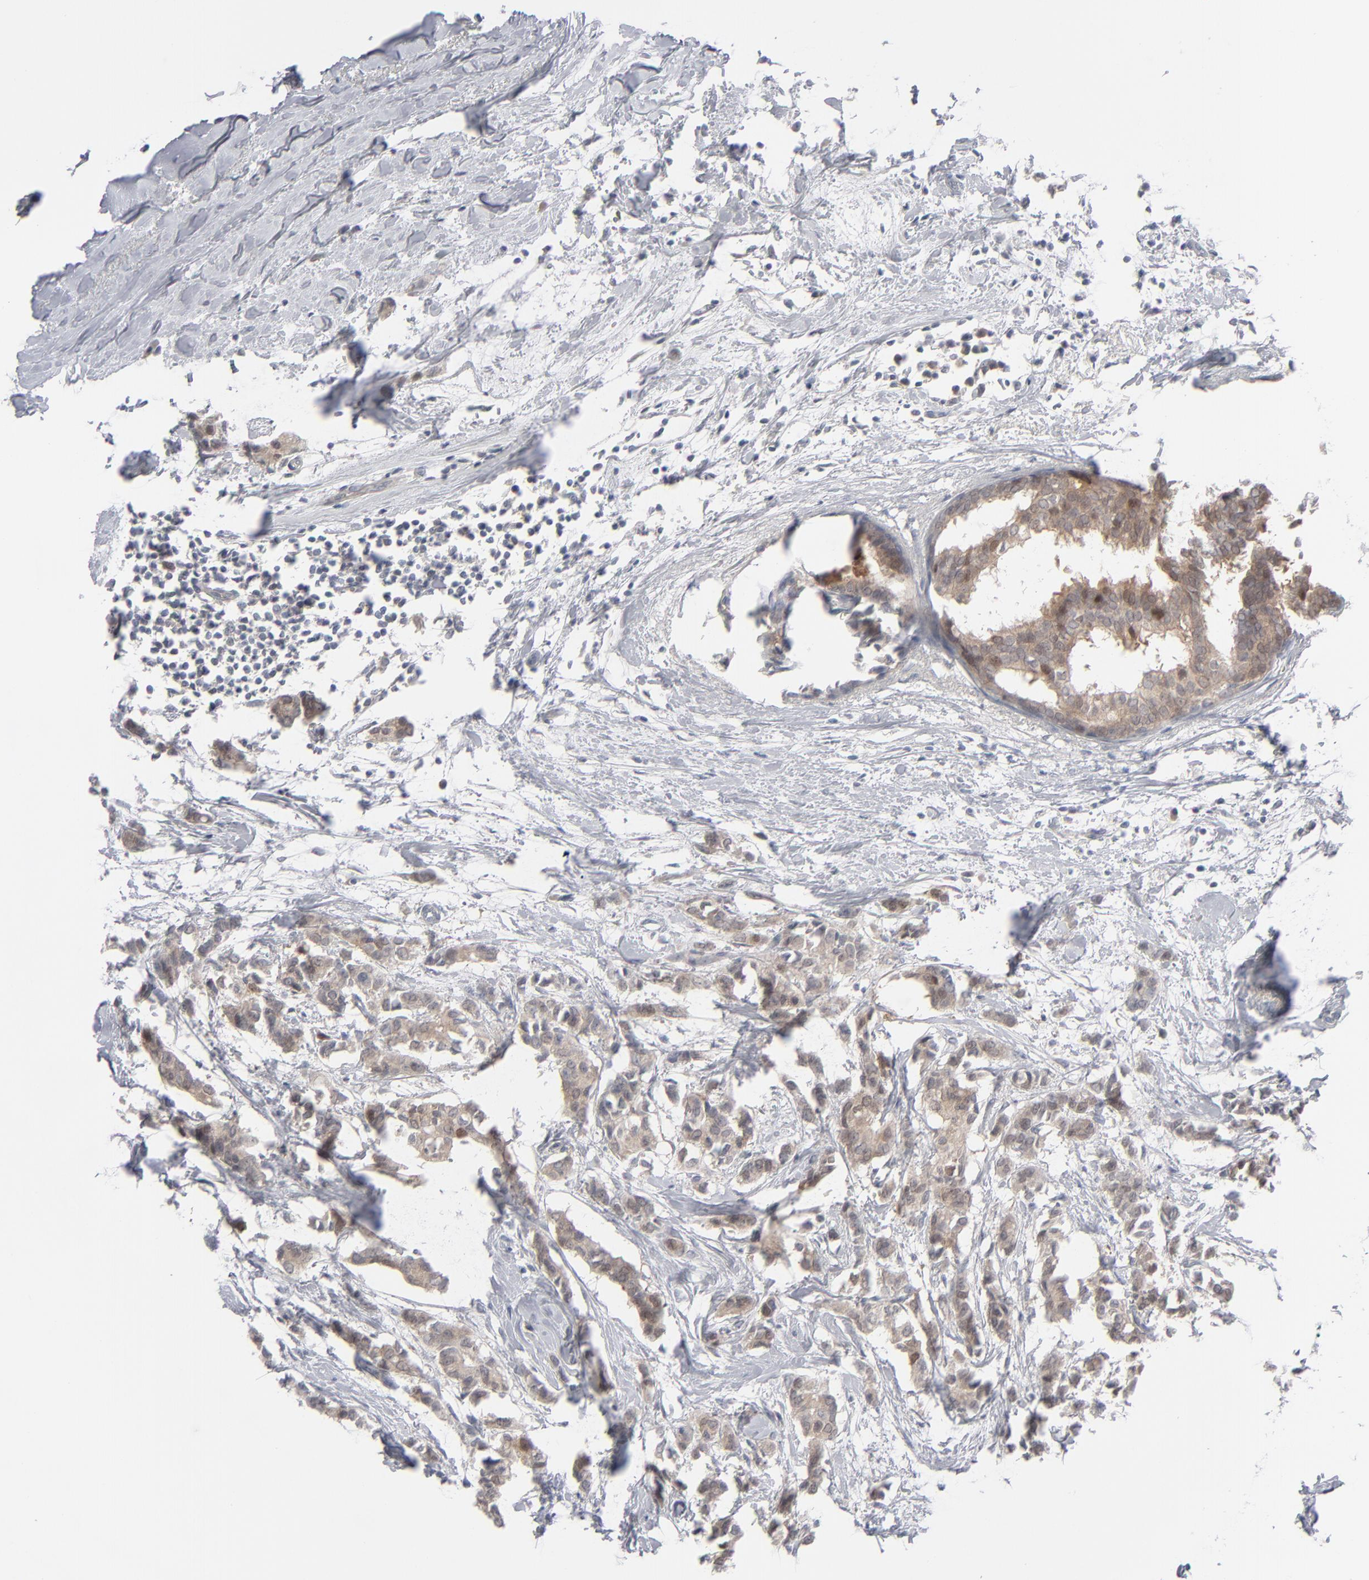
{"staining": {"intensity": "moderate", "quantity": ">75%", "location": "cytoplasmic/membranous"}, "tissue": "breast cancer", "cell_type": "Tumor cells", "image_type": "cancer", "snomed": [{"axis": "morphology", "description": "Duct carcinoma"}, {"axis": "topography", "description": "Breast"}], "caption": "Immunohistochemical staining of breast cancer exhibits medium levels of moderate cytoplasmic/membranous protein expression in about >75% of tumor cells.", "gene": "POF1B", "patient": {"sex": "female", "age": 84}}